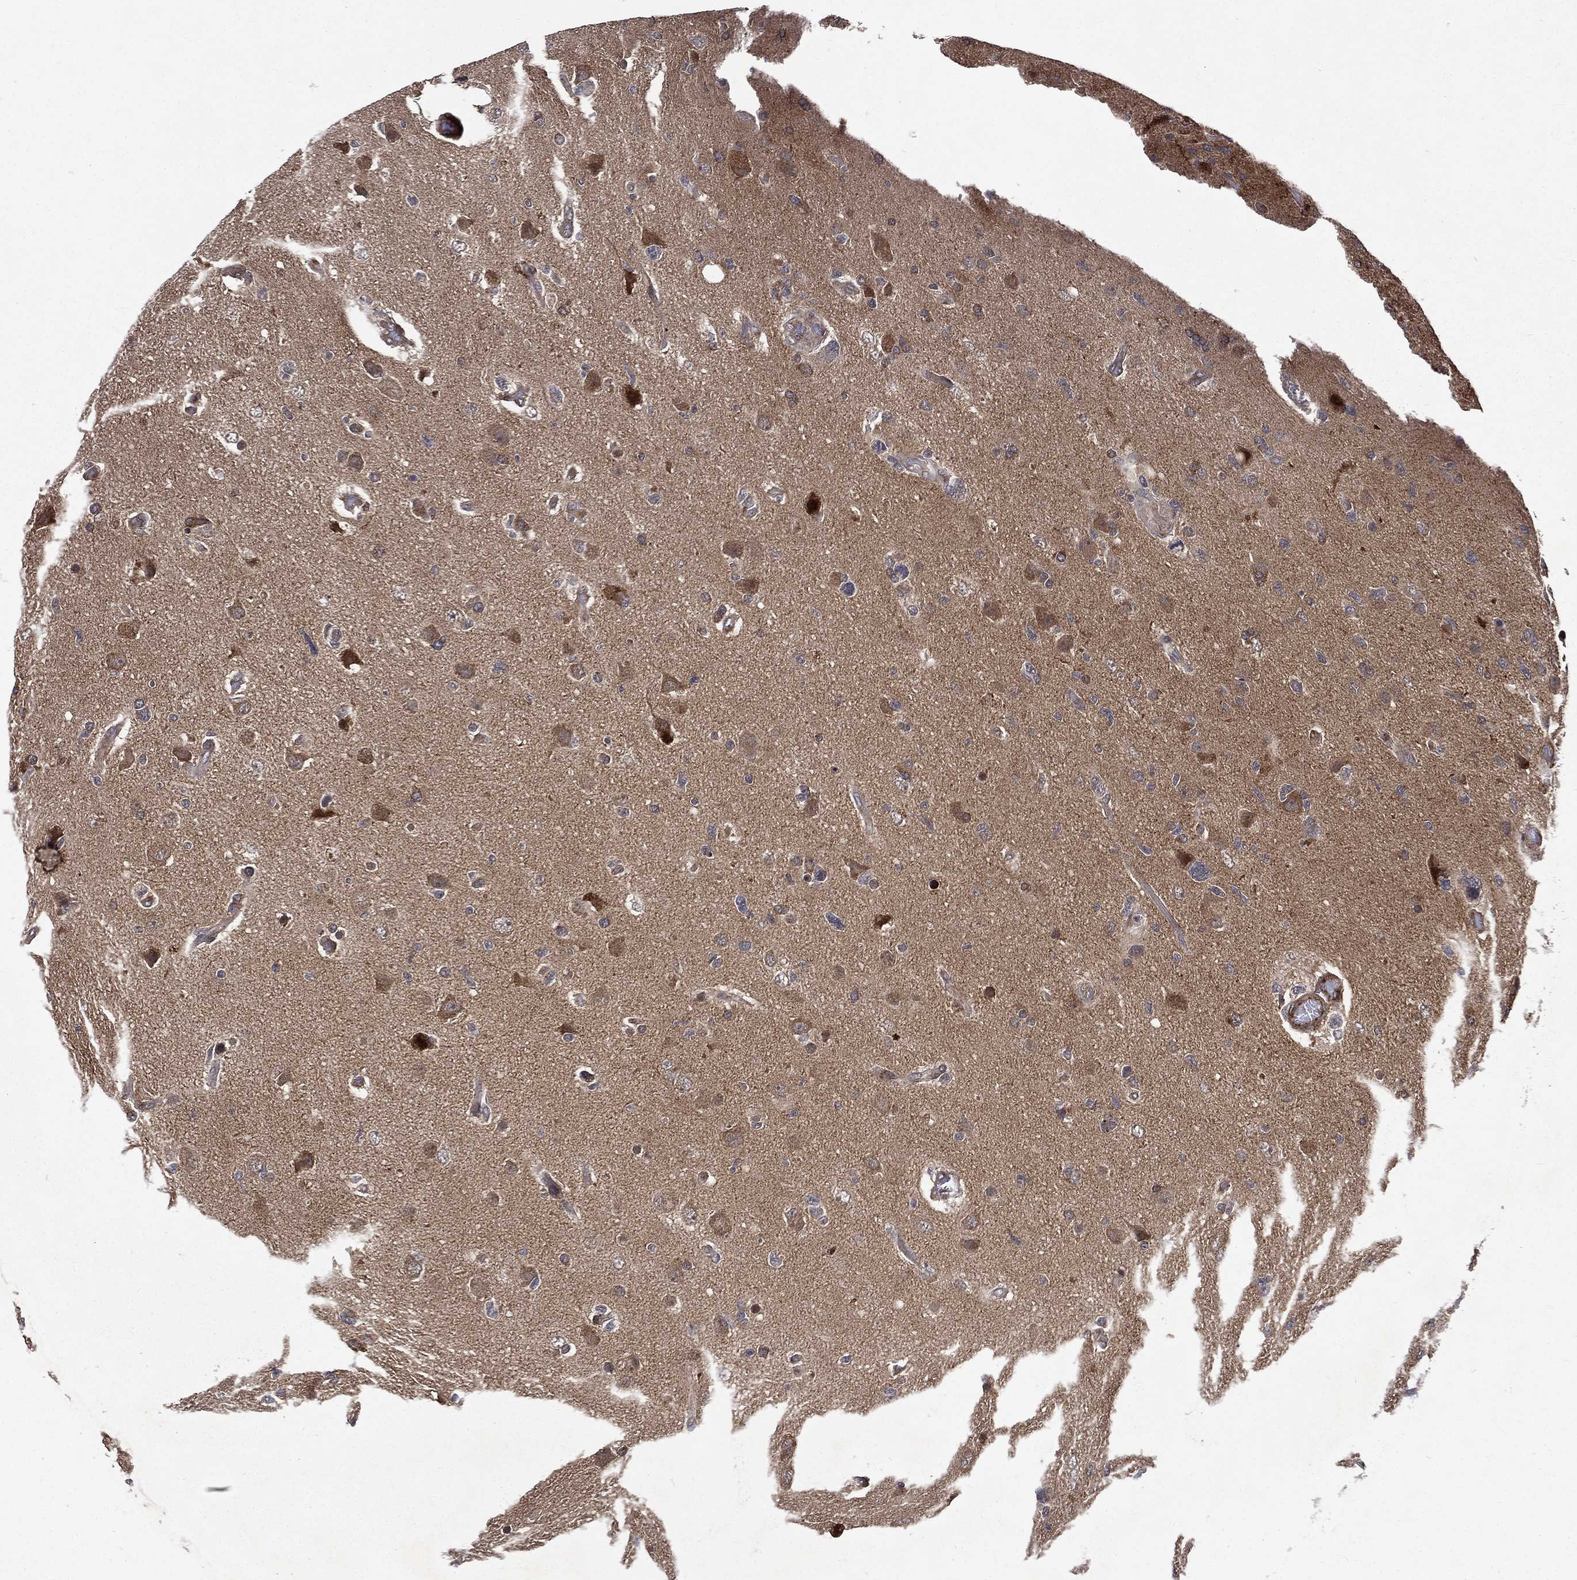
{"staining": {"intensity": "negative", "quantity": "none", "location": "none"}, "tissue": "glioma", "cell_type": "Tumor cells", "image_type": "cancer", "snomed": [{"axis": "morphology", "description": "Glioma, malignant, High grade"}, {"axis": "topography", "description": "Cerebral cortex"}], "caption": "Tumor cells are negative for protein expression in human malignant glioma (high-grade).", "gene": "RAB11FIP4", "patient": {"sex": "male", "age": 70}}